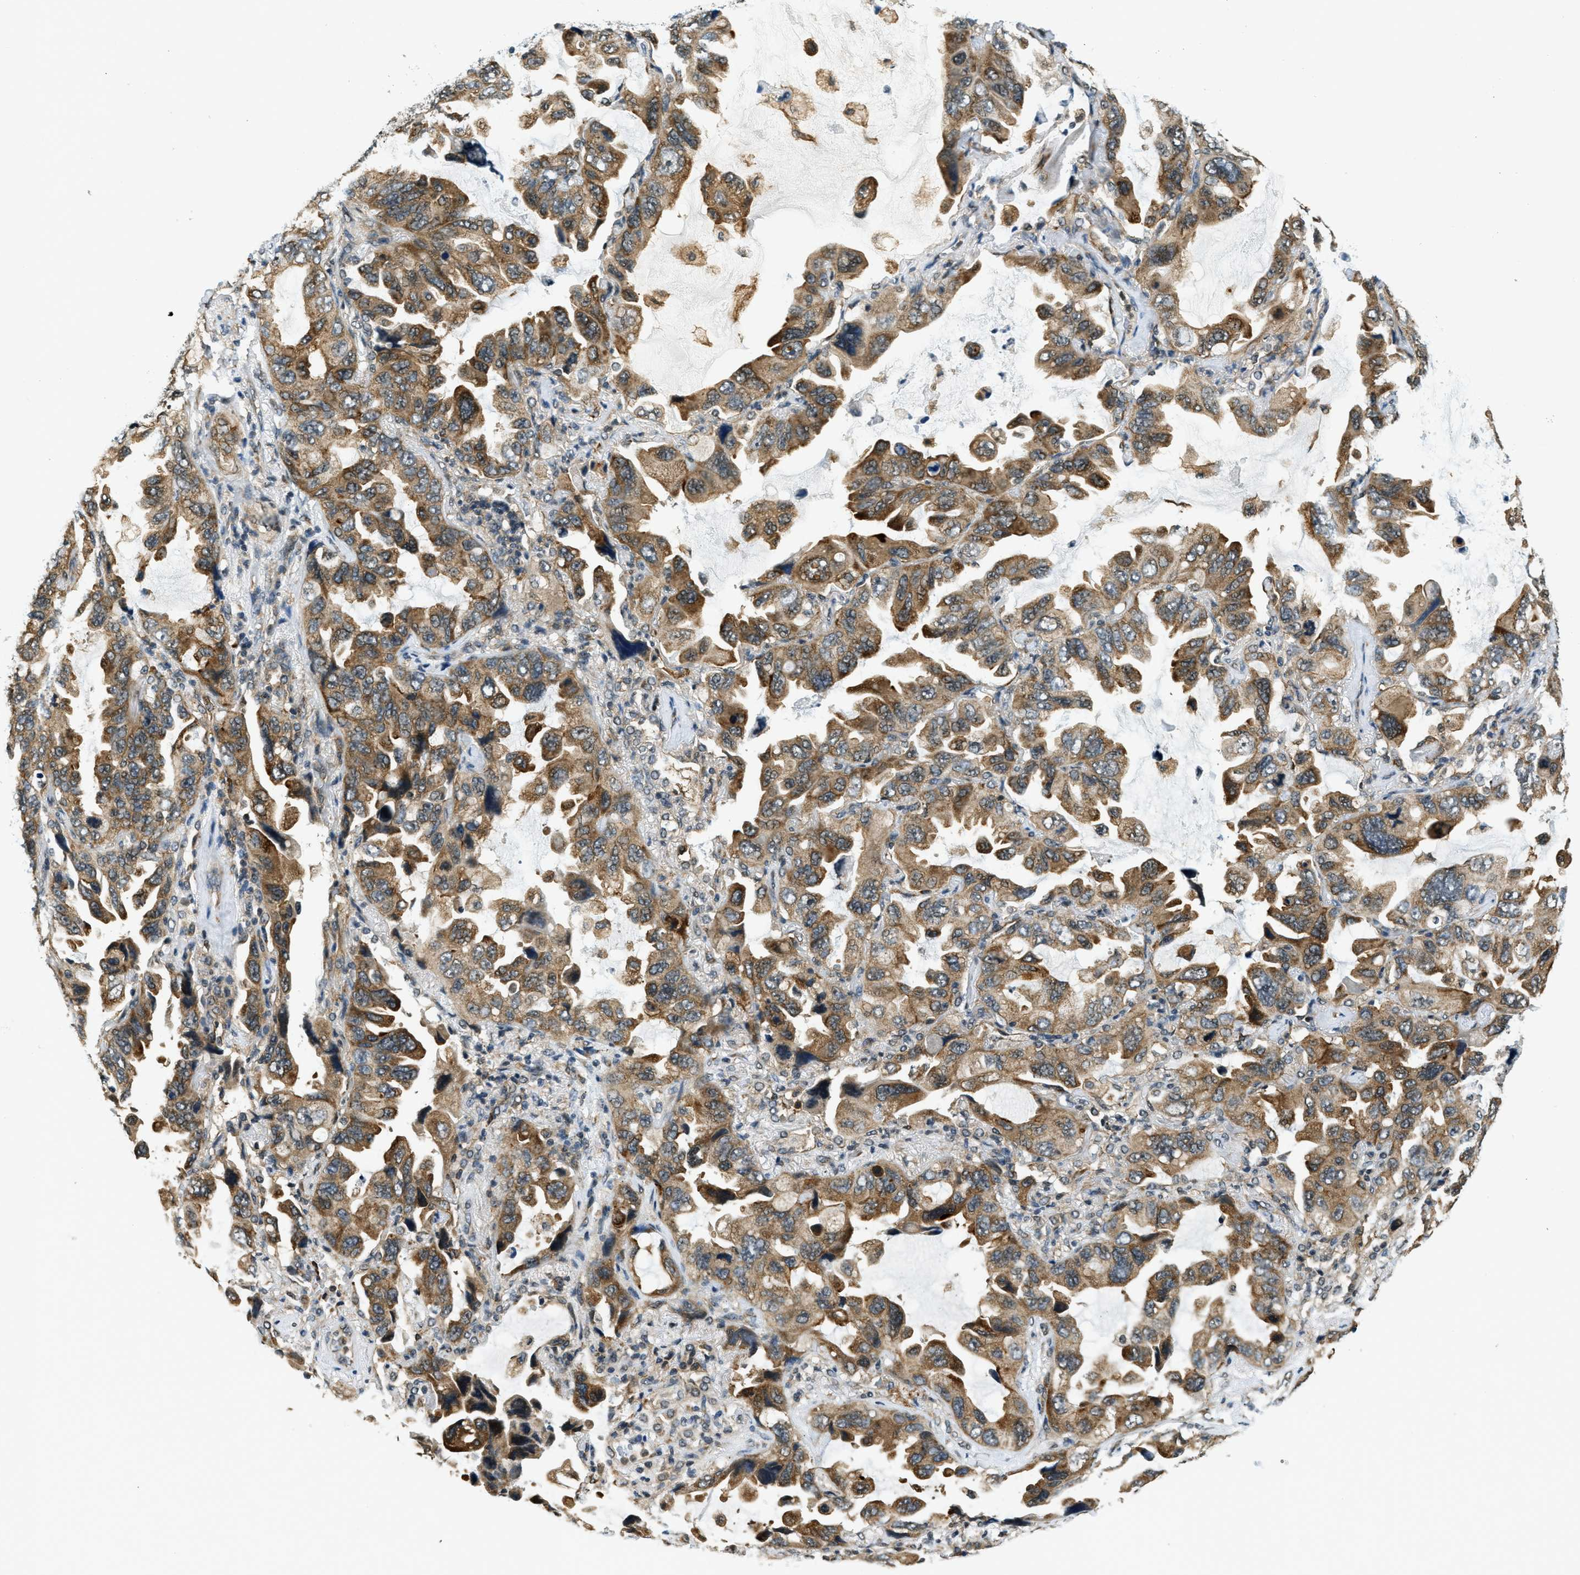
{"staining": {"intensity": "moderate", "quantity": ">75%", "location": "cytoplasmic/membranous"}, "tissue": "lung cancer", "cell_type": "Tumor cells", "image_type": "cancer", "snomed": [{"axis": "morphology", "description": "Squamous cell carcinoma, NOS"}, {"axis": "topography", "description": "Lung"}], "caption": "This is an image of IHC staining of lung squamous cell carcinoma, which shows moderate staining in the cytoplasmic/membranous of tumor cells.", "gene": "RAB11FIP1", "patient": {"sex": "female", "age": 73}}